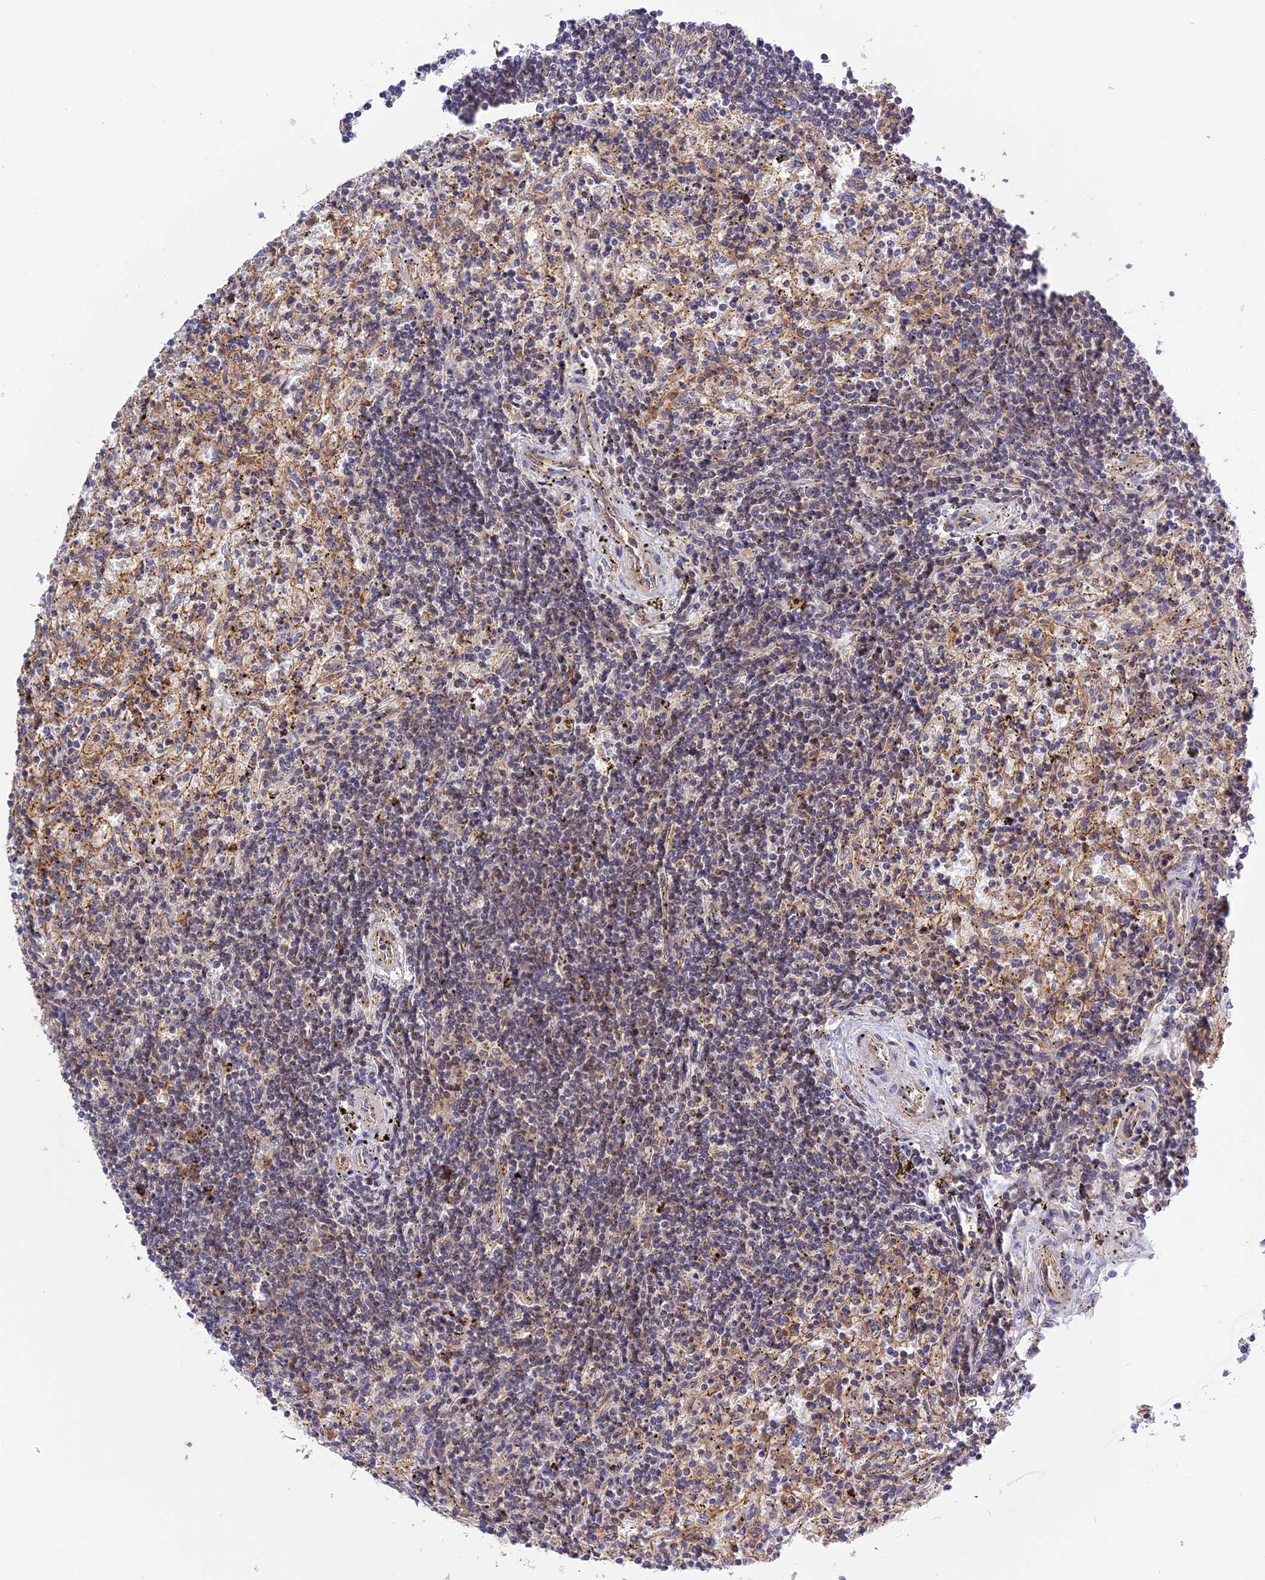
{"staining": {"intensity": "negative", "quantity": "none", "location": "none"}, "tissue": "lymphoma", "cell_type": "Tumor cells", "image_type": "cancer", "snomed": [{"axis": "morphology", "description": "Malignant lymphoma, non-Hodgkin's type, Low grade"}, {"axis": "topography", "description": "Spleen"}], "caption": "A photomicrograph of low-grade malignant lymphoma, non-Hodgkin's type stained for a protein displays no brown staining in tumor cells. (DAB (3,3'-diaminobenzidine) IHC, high magnification).", "gene": "C5orf22", "patient": {"sex": "male", "age": 76}}